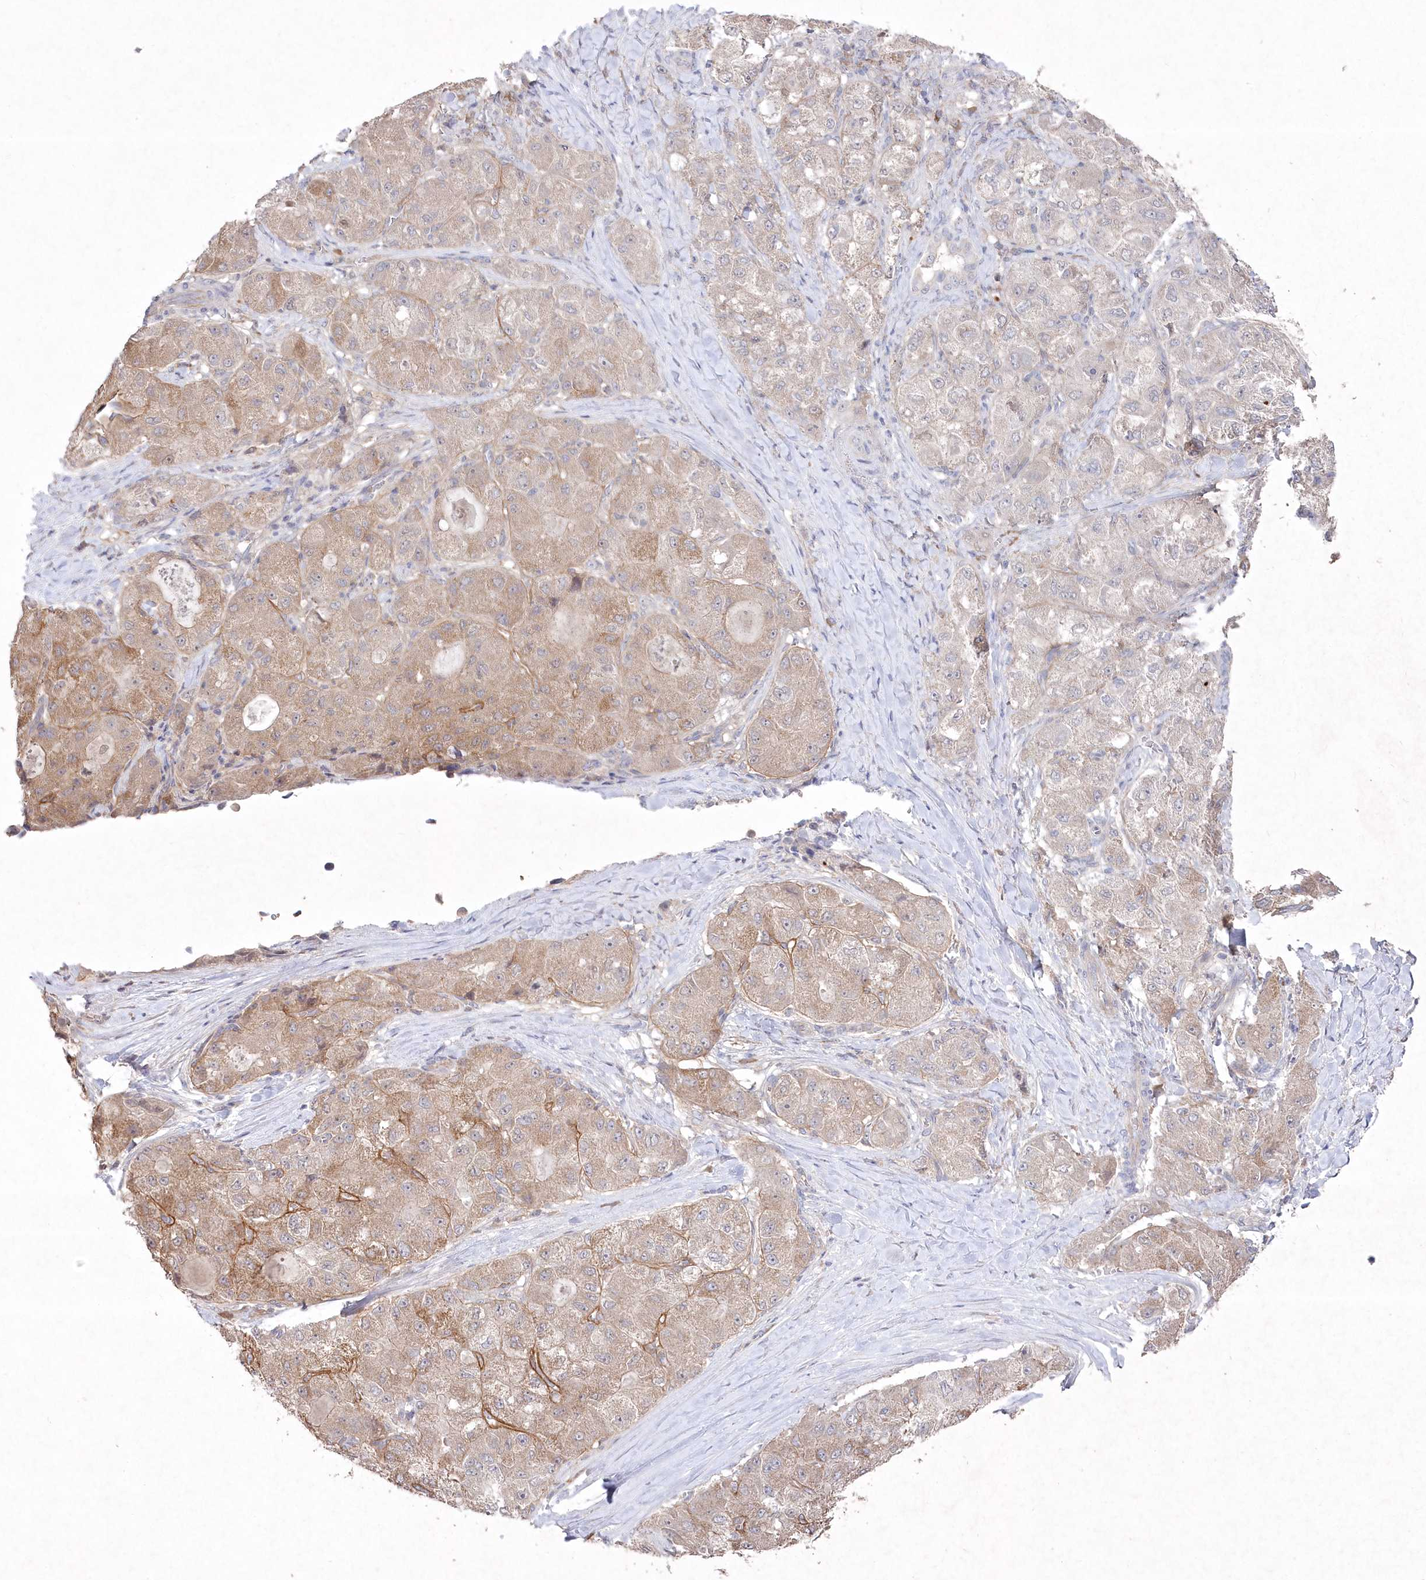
{"staining": {"intensity": "weak", "quantity": "25%-75%", "location": "cytoplasmic/membranous"}, "tissue": "liver cancer", "cell_type": "Tumor cells", "image_type": "cancer", "snomed": [{"axis": "morphology", "description": "Carcinoma, Hepatocellular, NOS"}, {"axis": "topography", "description": "Liver"}], "caption": "This micrograph shows immunohistochemistry staining of hepatocellular carcinoma (liver), with low weak cytoplasmic/membranous expression in approximately 25%-75% of tumor cells.", "gene": "TGFBRAP1", "patient": {"sex": "male", "age": 80}}